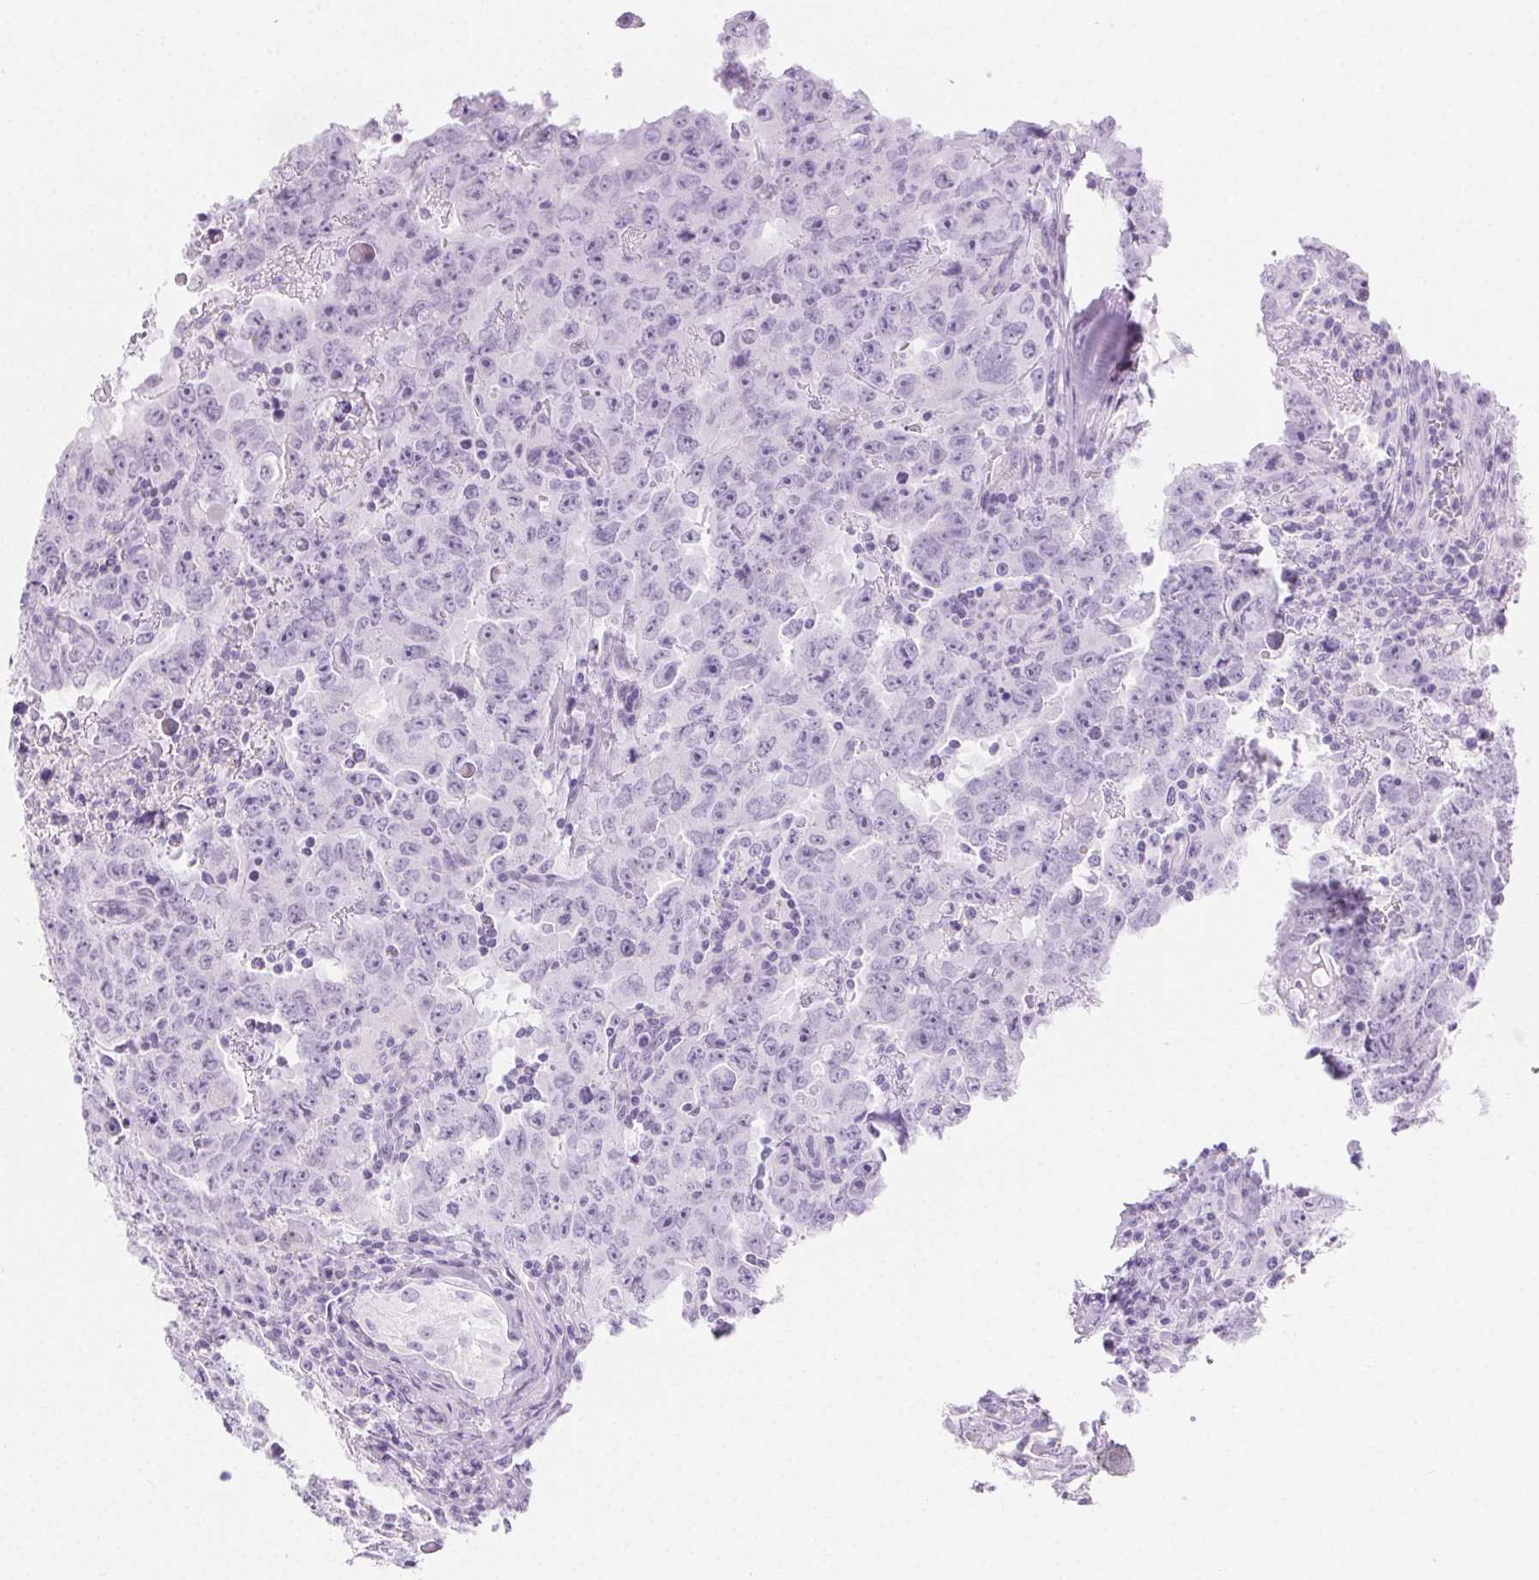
{"staining": {"intensity": "negative", "quantity": "none", "location": "none"}, "tissue": "testis cancer", "cell_type": "Tumor cells", "image_type": "cancer", "snomed": [{"axis": "morphology", "description": "Carcinoma, Embryonal, NOS"}, {"axis": "topography", "description": "Testis"}], "caption": "Tumor cells are negative for brown protein staining in testis embryonal carcinoma.", "gene": "SPRR3", "patient": {"sex": "male", "age": 22}}